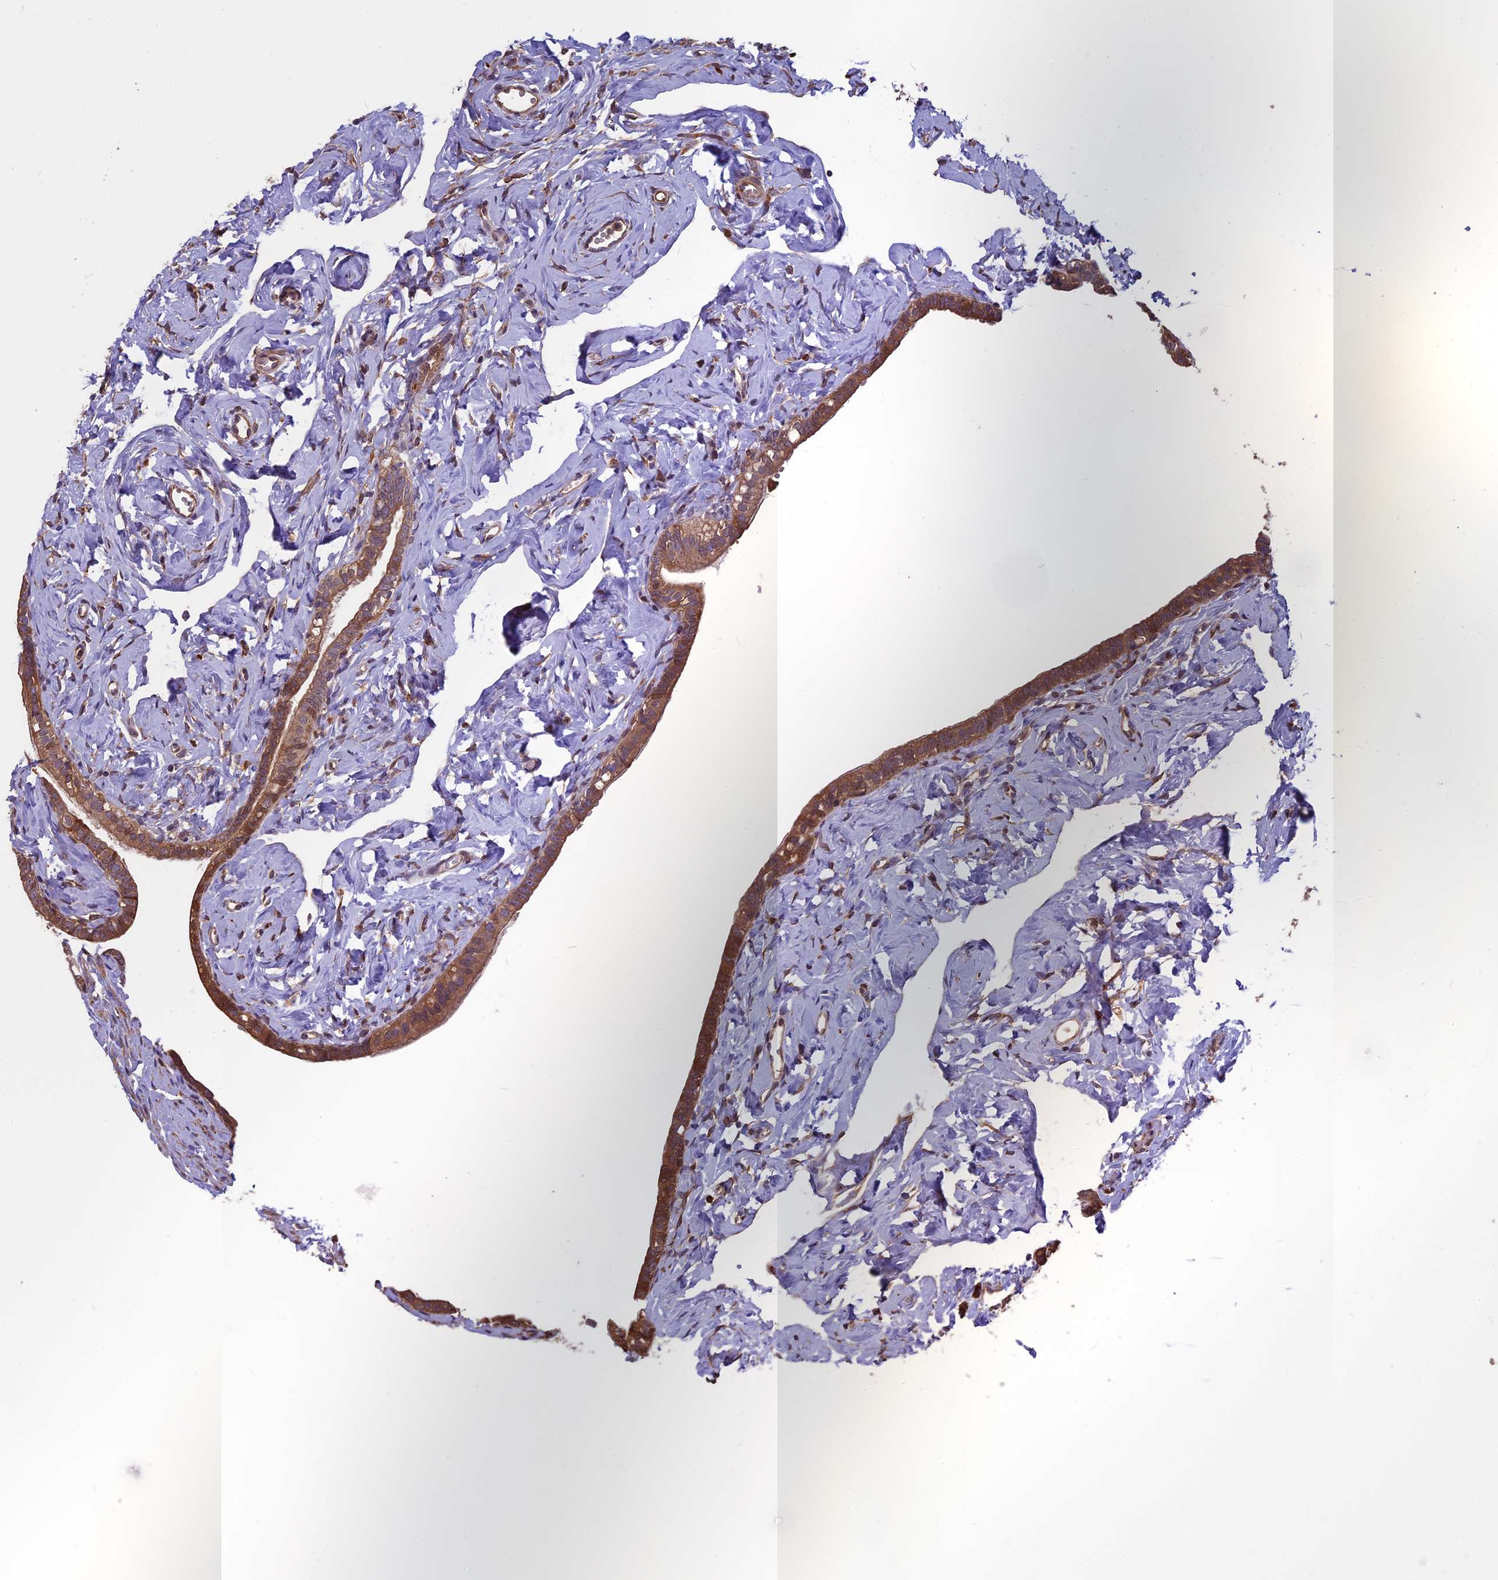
{"staining": {"intensity": "moderate", "quantity": ">75%", "location": "cytoplasmic/membranous"}, "tissue": "fallopian tube", "cell_type": "Glandular cells", "image_type": "normal", "snomed": [{"axis": "morphology", "description": "Normal tissue, NOS"}, {"axis": "topography", "description": "Fallopian tube"}], "caption": "About >75% of glandular cells in benign fallopian tube exhibit moderate cytoplasmic/membranous protein staining as visualized by brown immunohistochemical staining.", "gene": "VWA3A", "patient": {"sex": "female", "age": 66}}